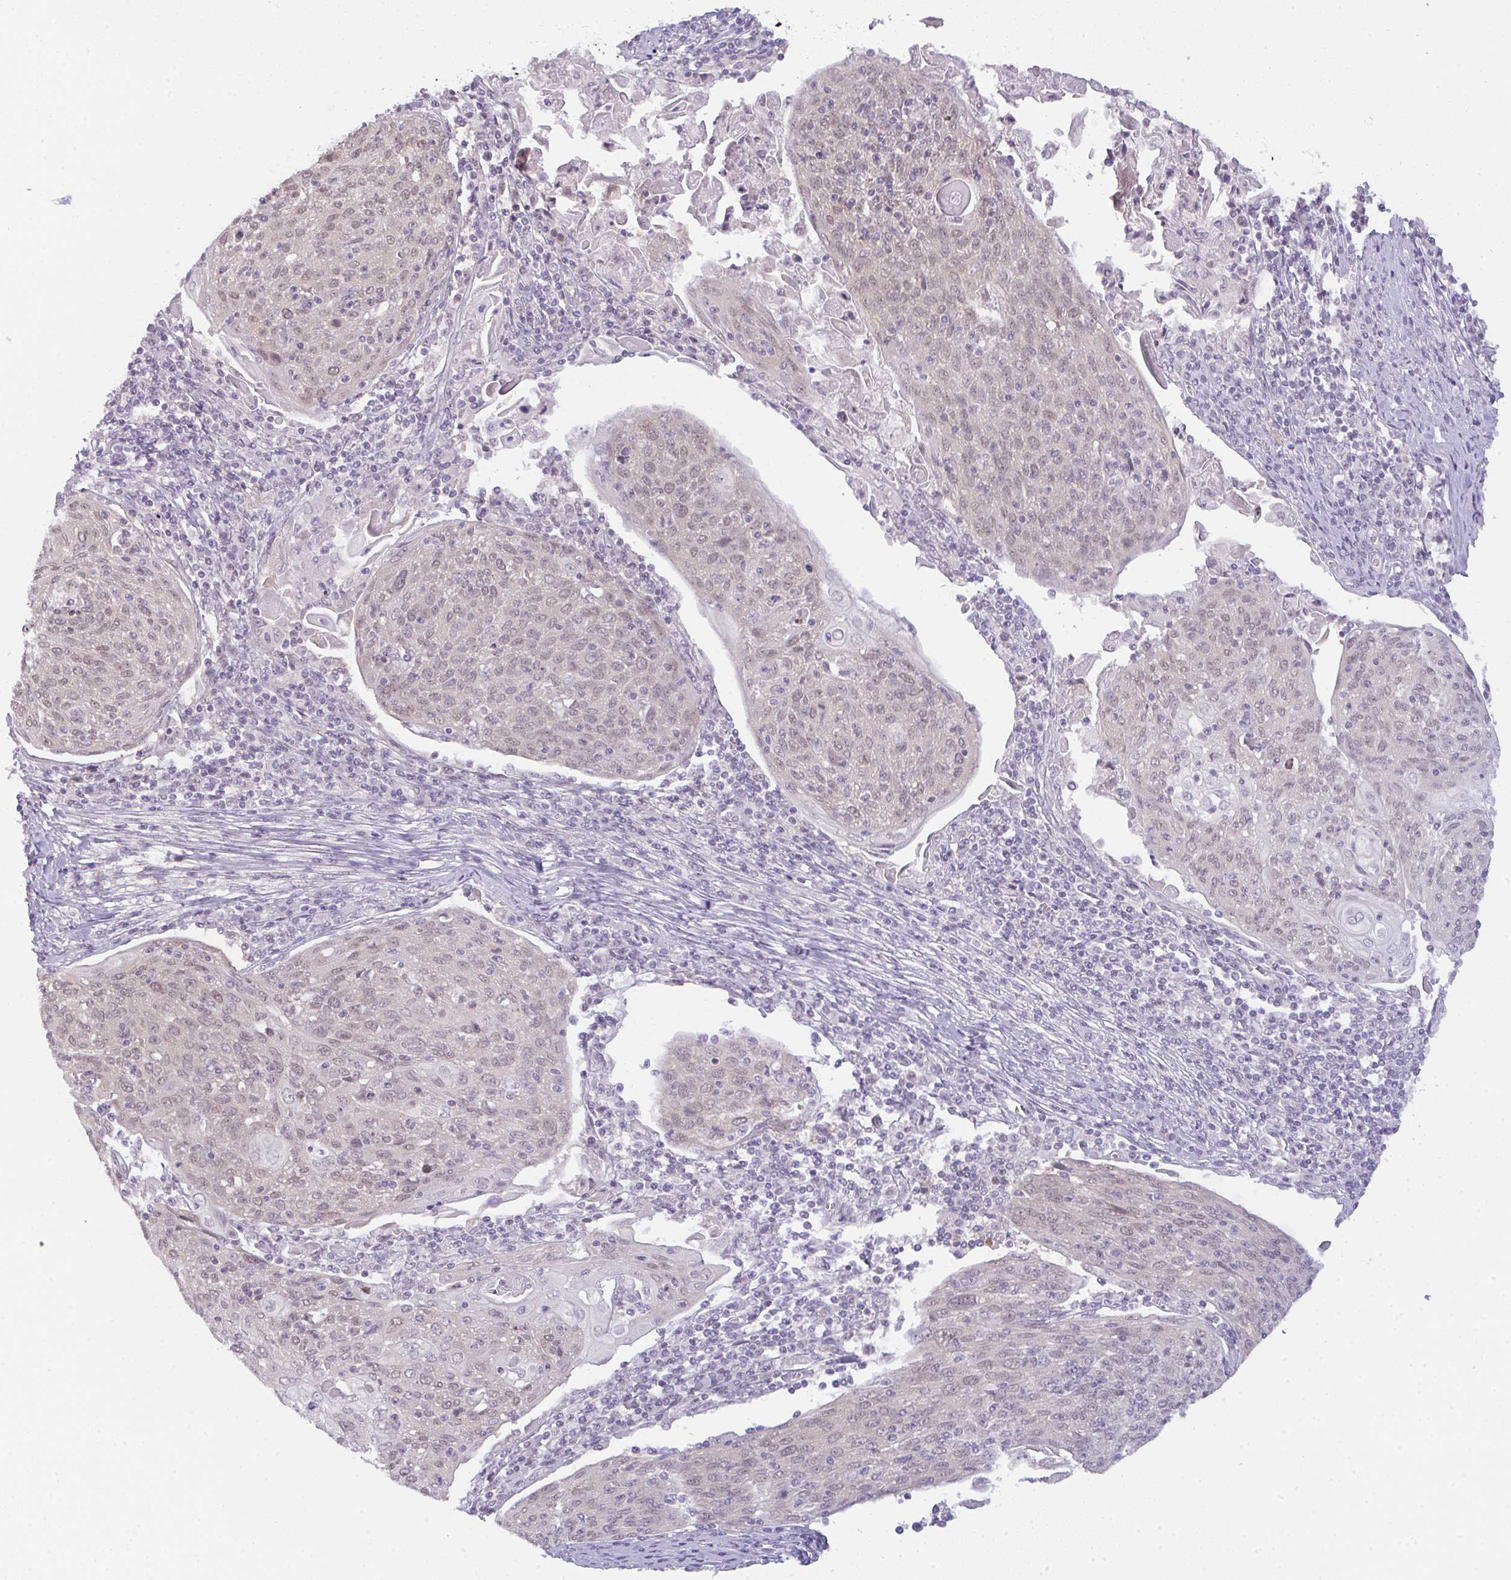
{"staining": {"intensity": "weak", "quantity": "<25%", "location": "nuclear"}, "tissue": "cervical cancer", "cell_type": "Tumor cells", "image_type": "cancer", "snomed": [{"axis": "morphology", "description": "Squamous cell carcinoma, NOS"}, {"axis": "topography", "description": "Cervix"}], "caption": "Human cervical cancer (squamous cell carcinoma) stained for a protein using immunohistochemistry (IHC) reveals no expression in tumor cells.", "gene": "CSE1L", "patient": {"sex": "female", "age": 67}}